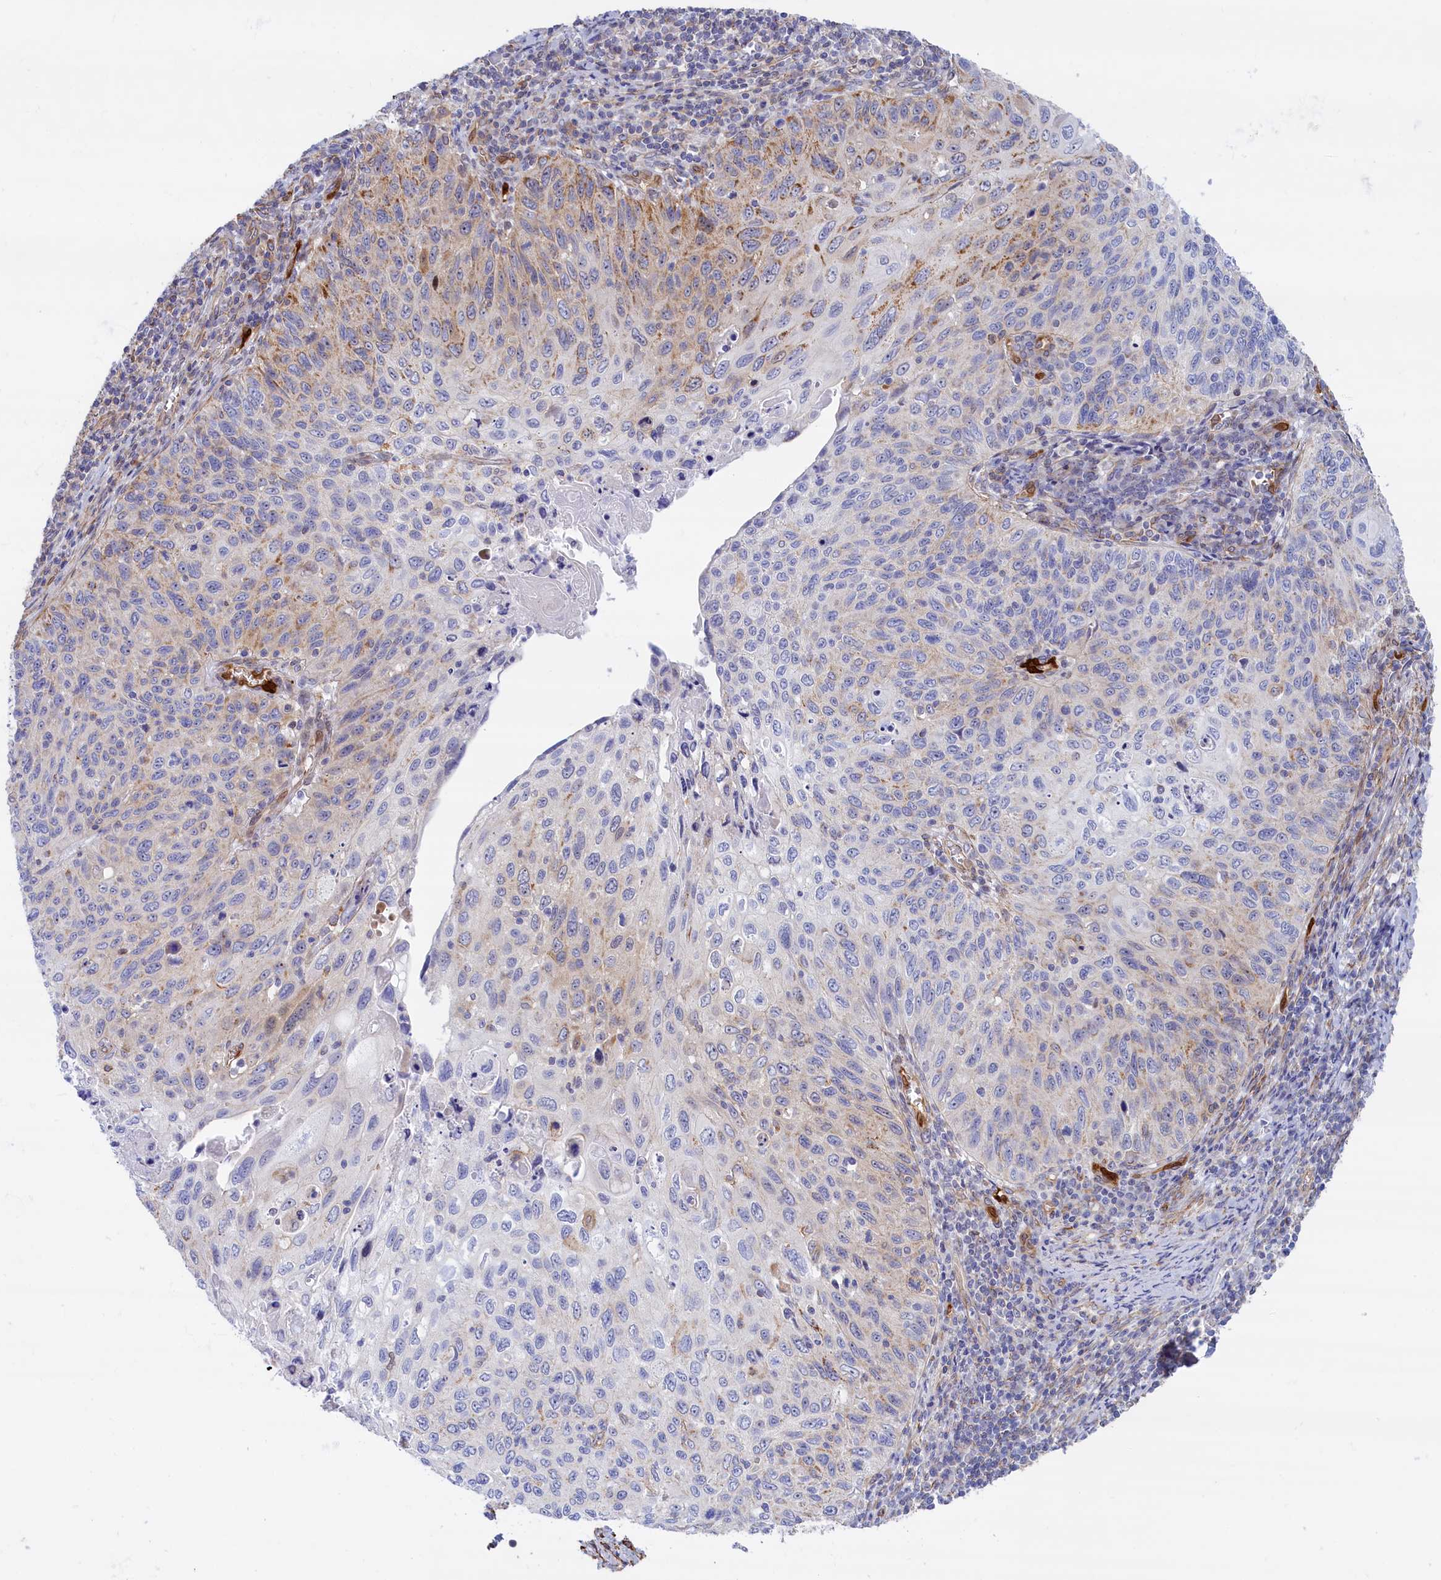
{"staining": {"intensity": "moderate", "quantity": "<25%", "location": "cytoplasmic/membranous,nuclear"}, "tissue": "cervical cancer", "cell_type": "Tumor cells", "image_type": "cancer", "snomed": [{"axis": "morphology", "description": "Squamous cell carcinoma, NOS"}, {"axis": "topography", "description": "Cervix"}], "caption": "Immunohistochemical staining of human cervical cancer shows low levels of moderate cytoplasmic/membranous and nuclear protein expression in approximately <25% of tumor cells. Nuclei are stained in blue.", "gene": "ABCC12", "patient": {"sex": "female", "age": 70}}